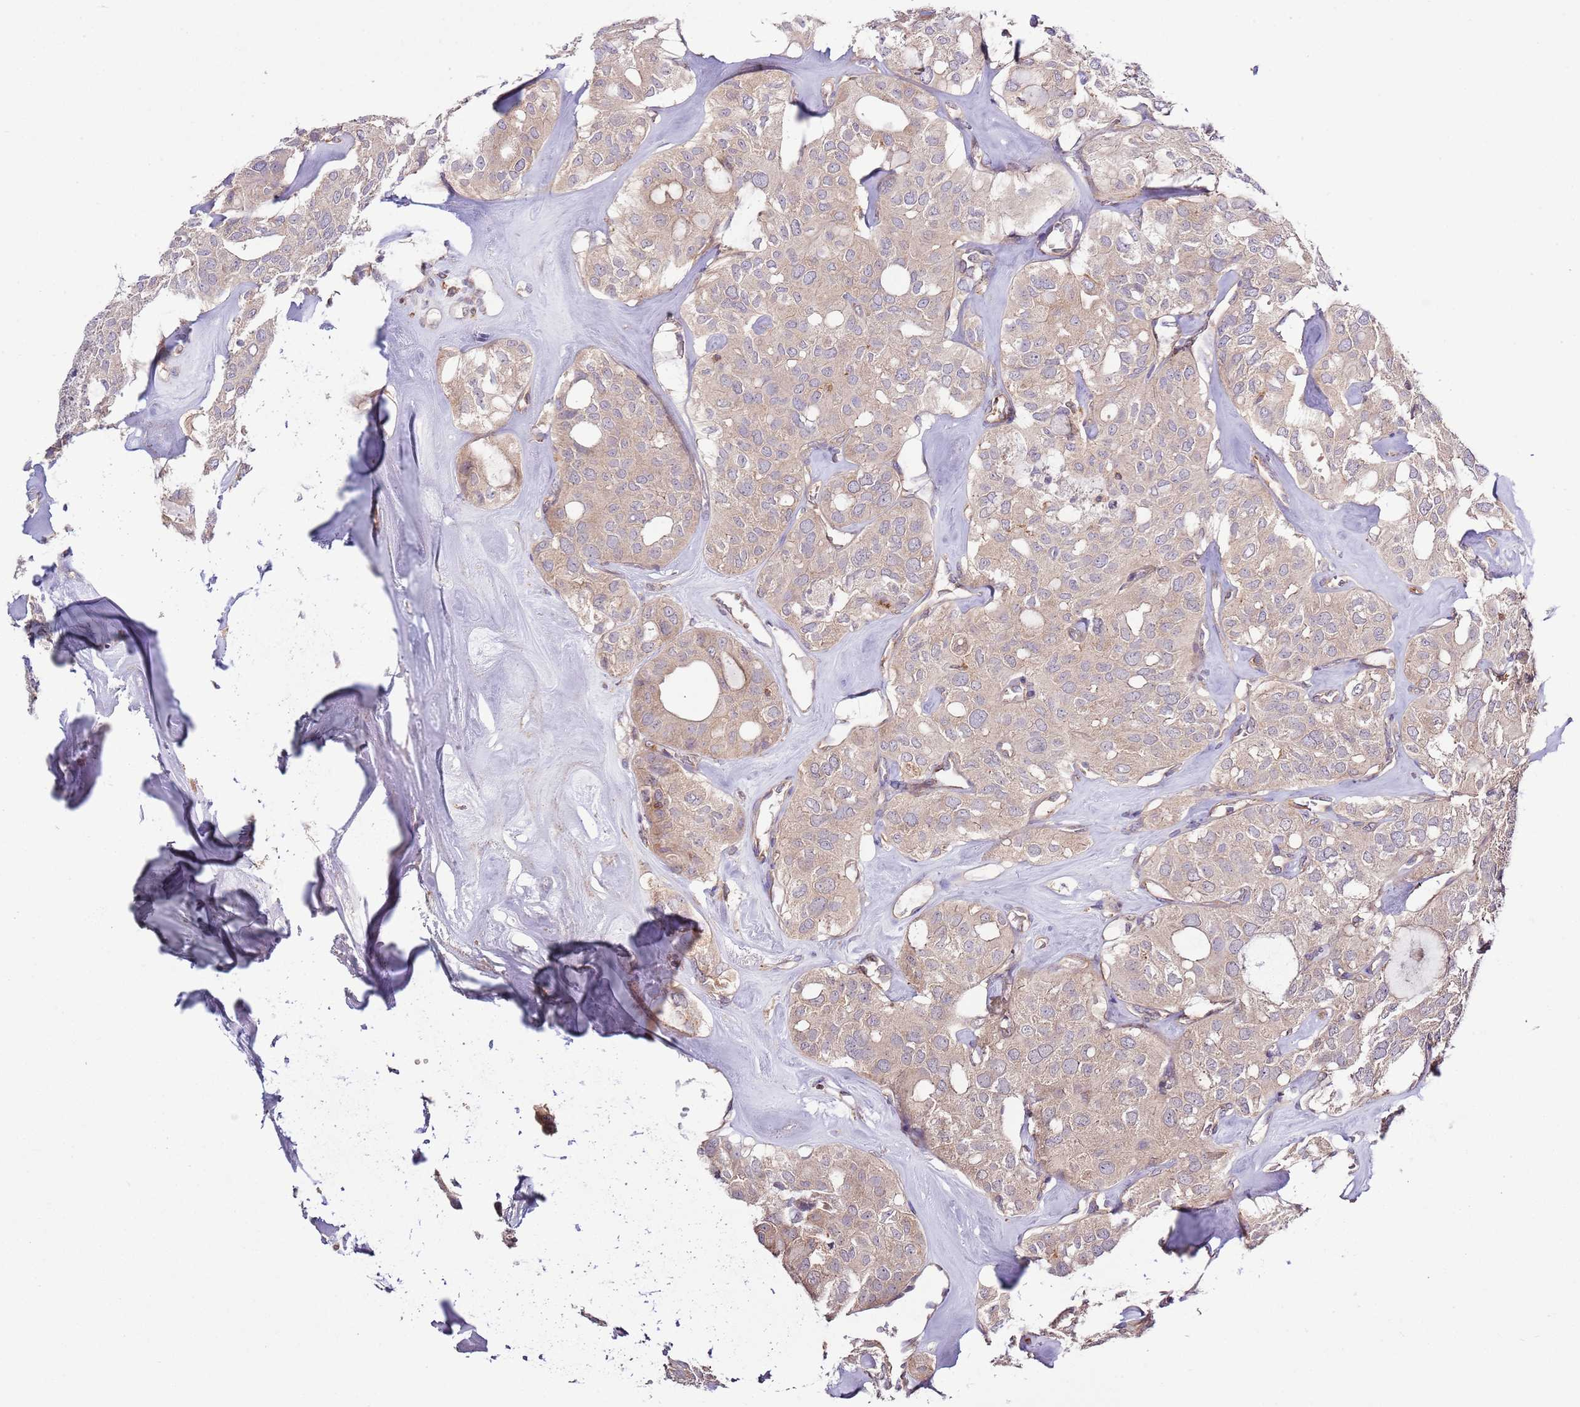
{"staining": {"intensity": "weak", "quantity": "<25%", "location": "cytoplasmic/membranous"}, "tissue": "thyroid cancer", "cell_type": "Tumor cells", "image_type": "cancer", "snomed": [{"axis": "morphology", "description": "Follicular adenoma carcinoma, NOS"}, {"axis": "topography", "description": "Thyroid gland"}], "caption": "A micrograph of thyroid cancer (follicular adenoma carcinoma) stained for a protein shows no brown staining in tumor cells. (DAB immunohistochemistry (IHC), high magnification).", "gene": "LPIN2", "patient": {"sex": "male", "age": 75}}